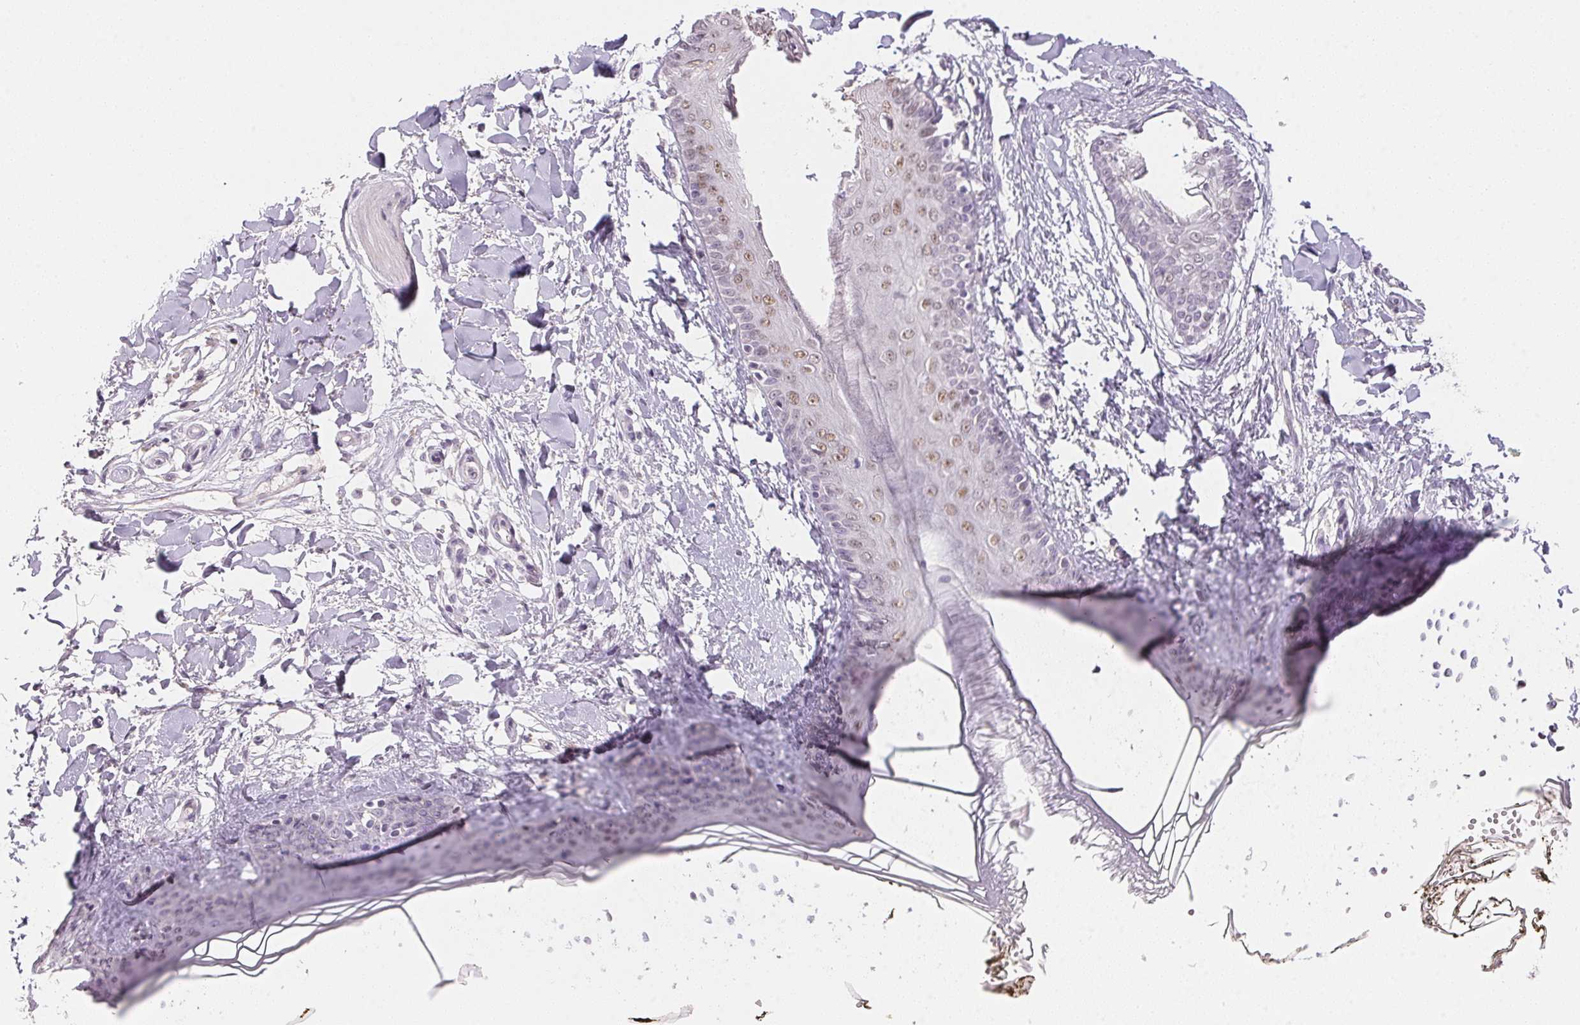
{"staining": {"intensity": "negative", "quantity": "none", "location": "none"}, "tissue": "skin", "cell_type": "Fibroblasts", "image_type": "normal", "snomed": [{"axis": "morphology", "description": "Normal tissue, NOS"}, {"axis": "topography", "description": "Skin"}], "caption": "Skin stained for a protein using immunohistochemistry displays no expression fibroblasts.", "gene": "POLR3G", "patient": {"sex": "female", "age": 34}}